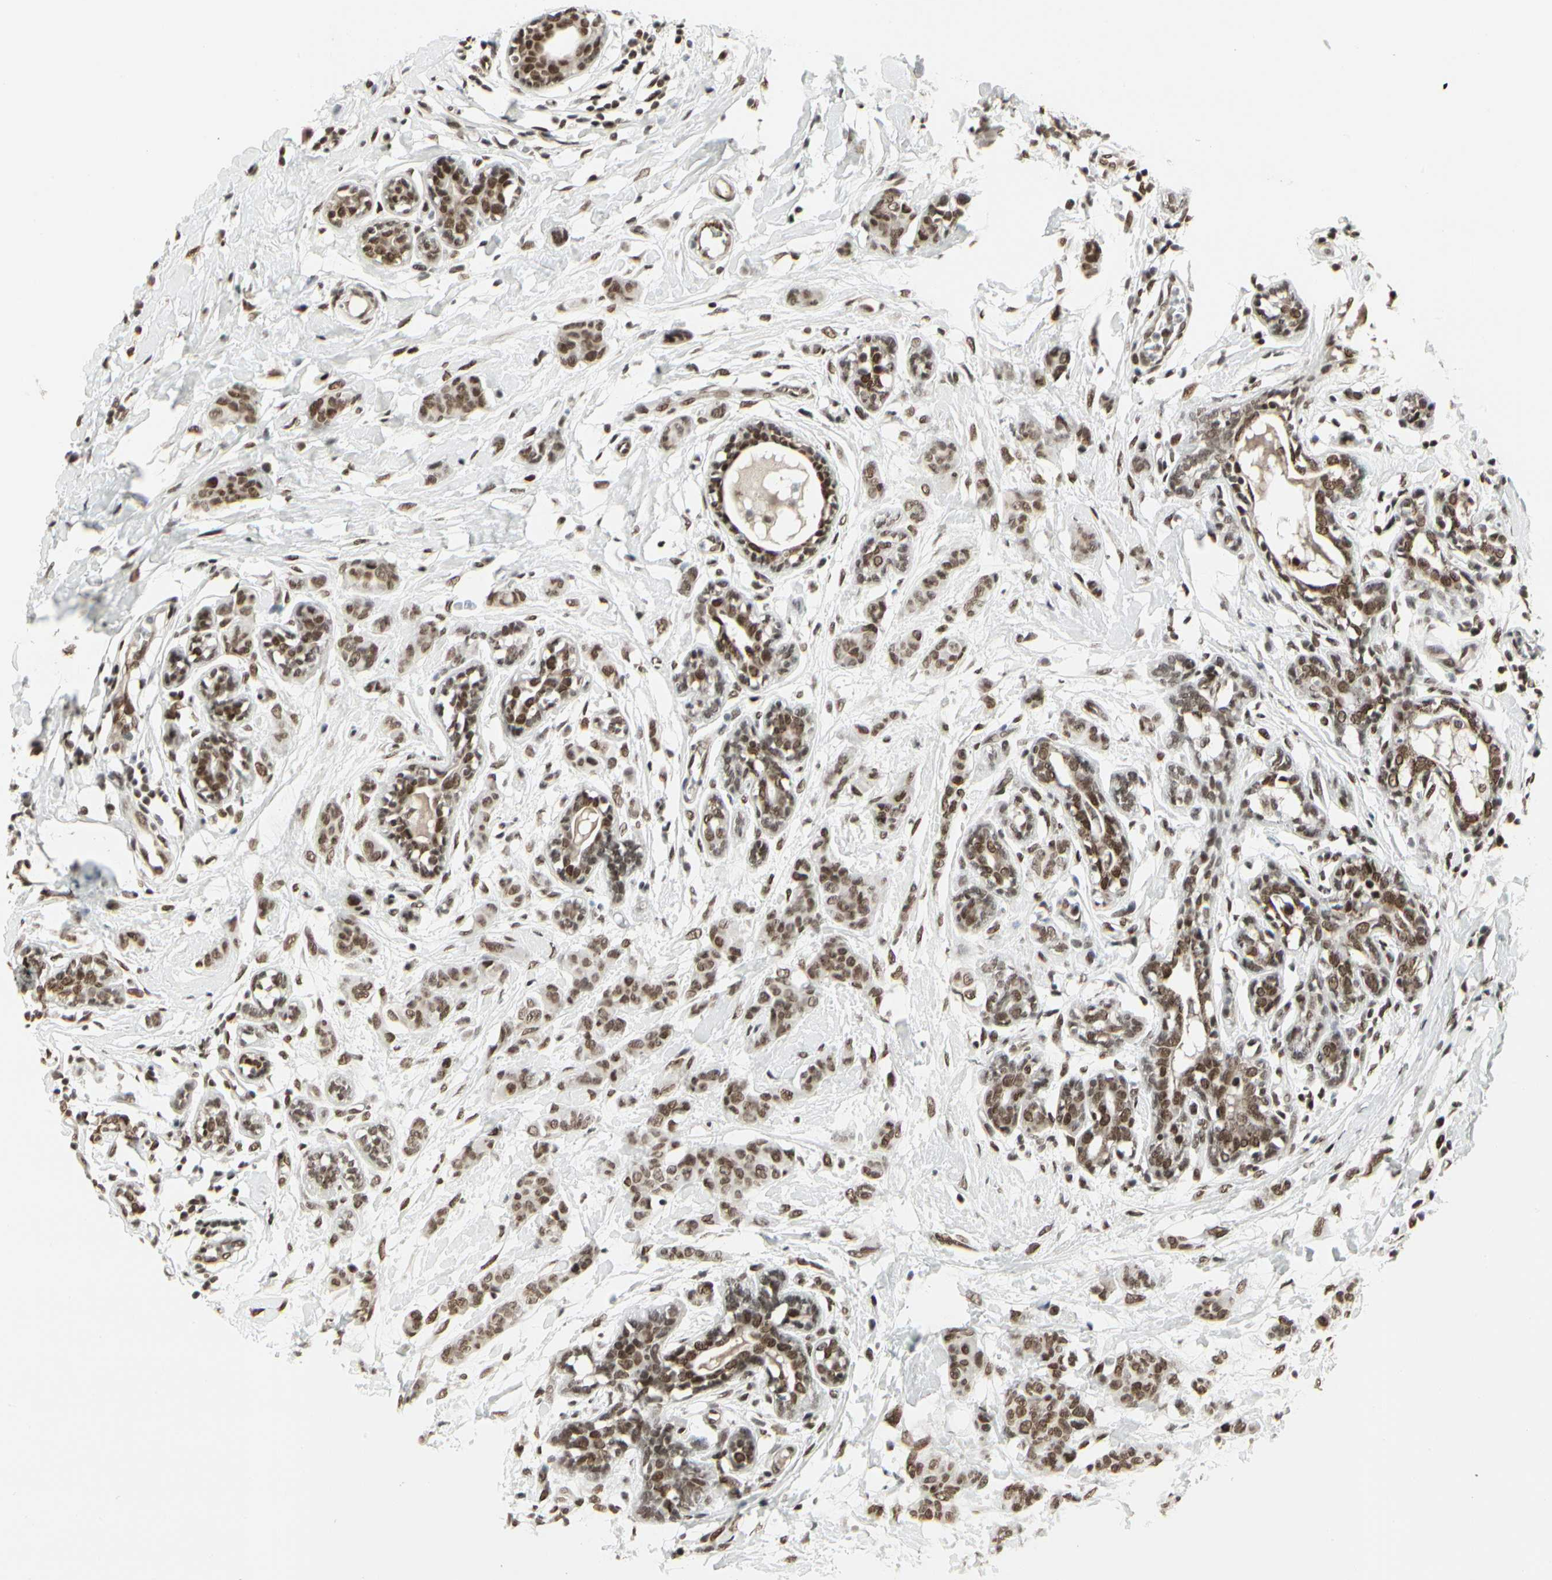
{"staining": {"intensity": "moderate", "quantity": ">75%", "location": "nuclear"}, "tissue": "breast cancer", "cell_type": "Tumor cells", "image_type": "cancer", "snomed": [{"axis": "morphology", "description": "Normal tissue, NOS"}, {"axis": "morphology", "description": "Duct carcinoma"}, {"axis": "topography", "description": "Breast"}], "caption": "DAB immunohistochemical staining of human breast cancer displays moderate nuclear protein staining in about >75% of tumor cells.", "gene": "HMG20A", "patient": {"sex": "female", "age": 40}}